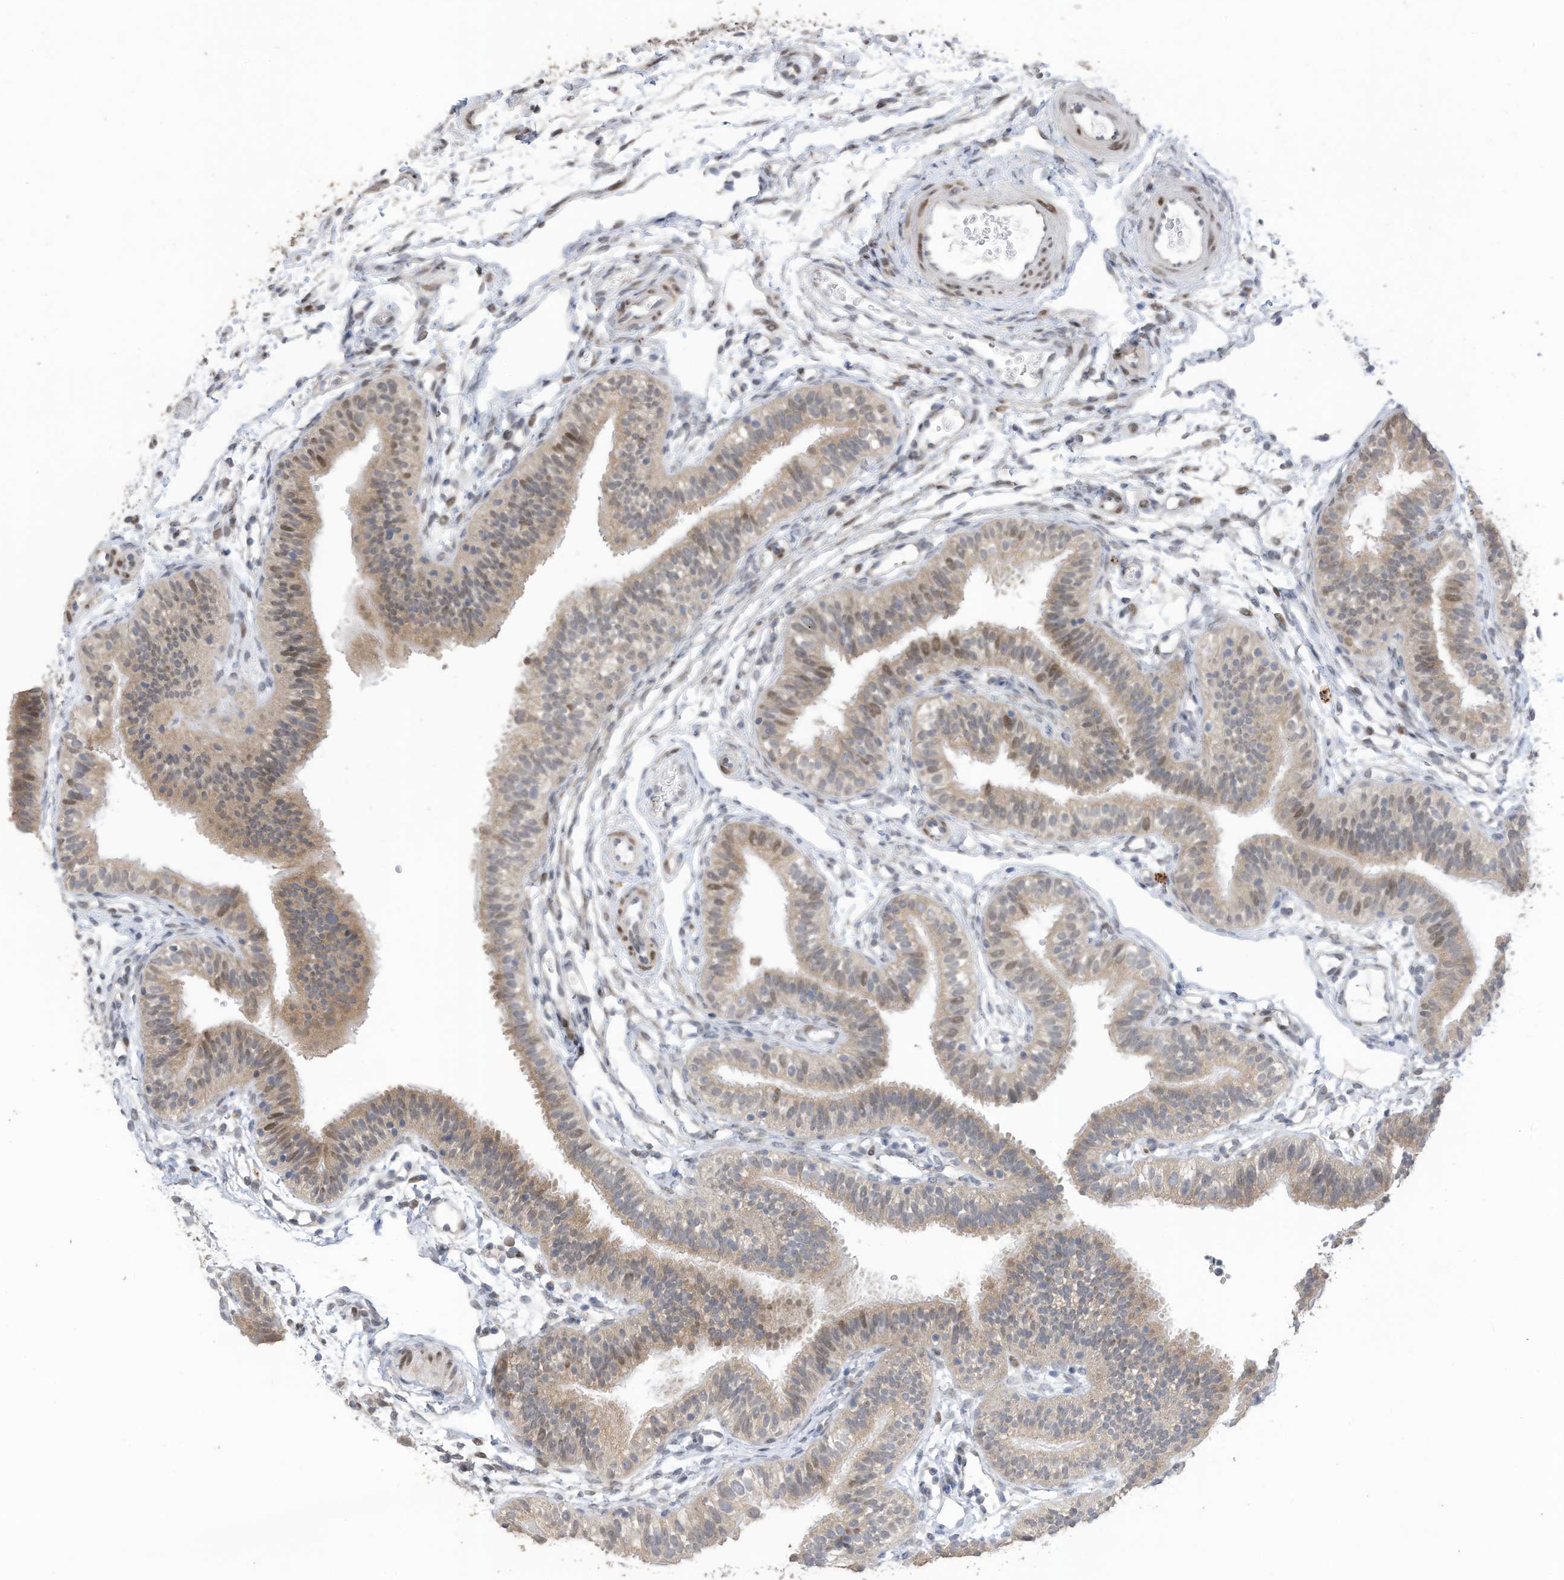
{"staining": {"intensity": "moderate", "quantity": "<25%", "location": "nuclear"}, "tissue": "fallopian tube", "cell_type": "Glandular cells", "image_type": "normal", "snomed": [{"axis": "morphology", "description": "Normal tissue, NOS"}, {"axis": "topography", "description": "Fallopian tube"}], "caption": "Fallopian tube stained with DAB immunohistochemistry reveals low levels of moderate nuclear expression in about <25% of glandular cells. (Brightfield microscopy of DAB IHC at high magnification).", "gene": "RABL3", "patient": {"sex": "female", "age": 35}}